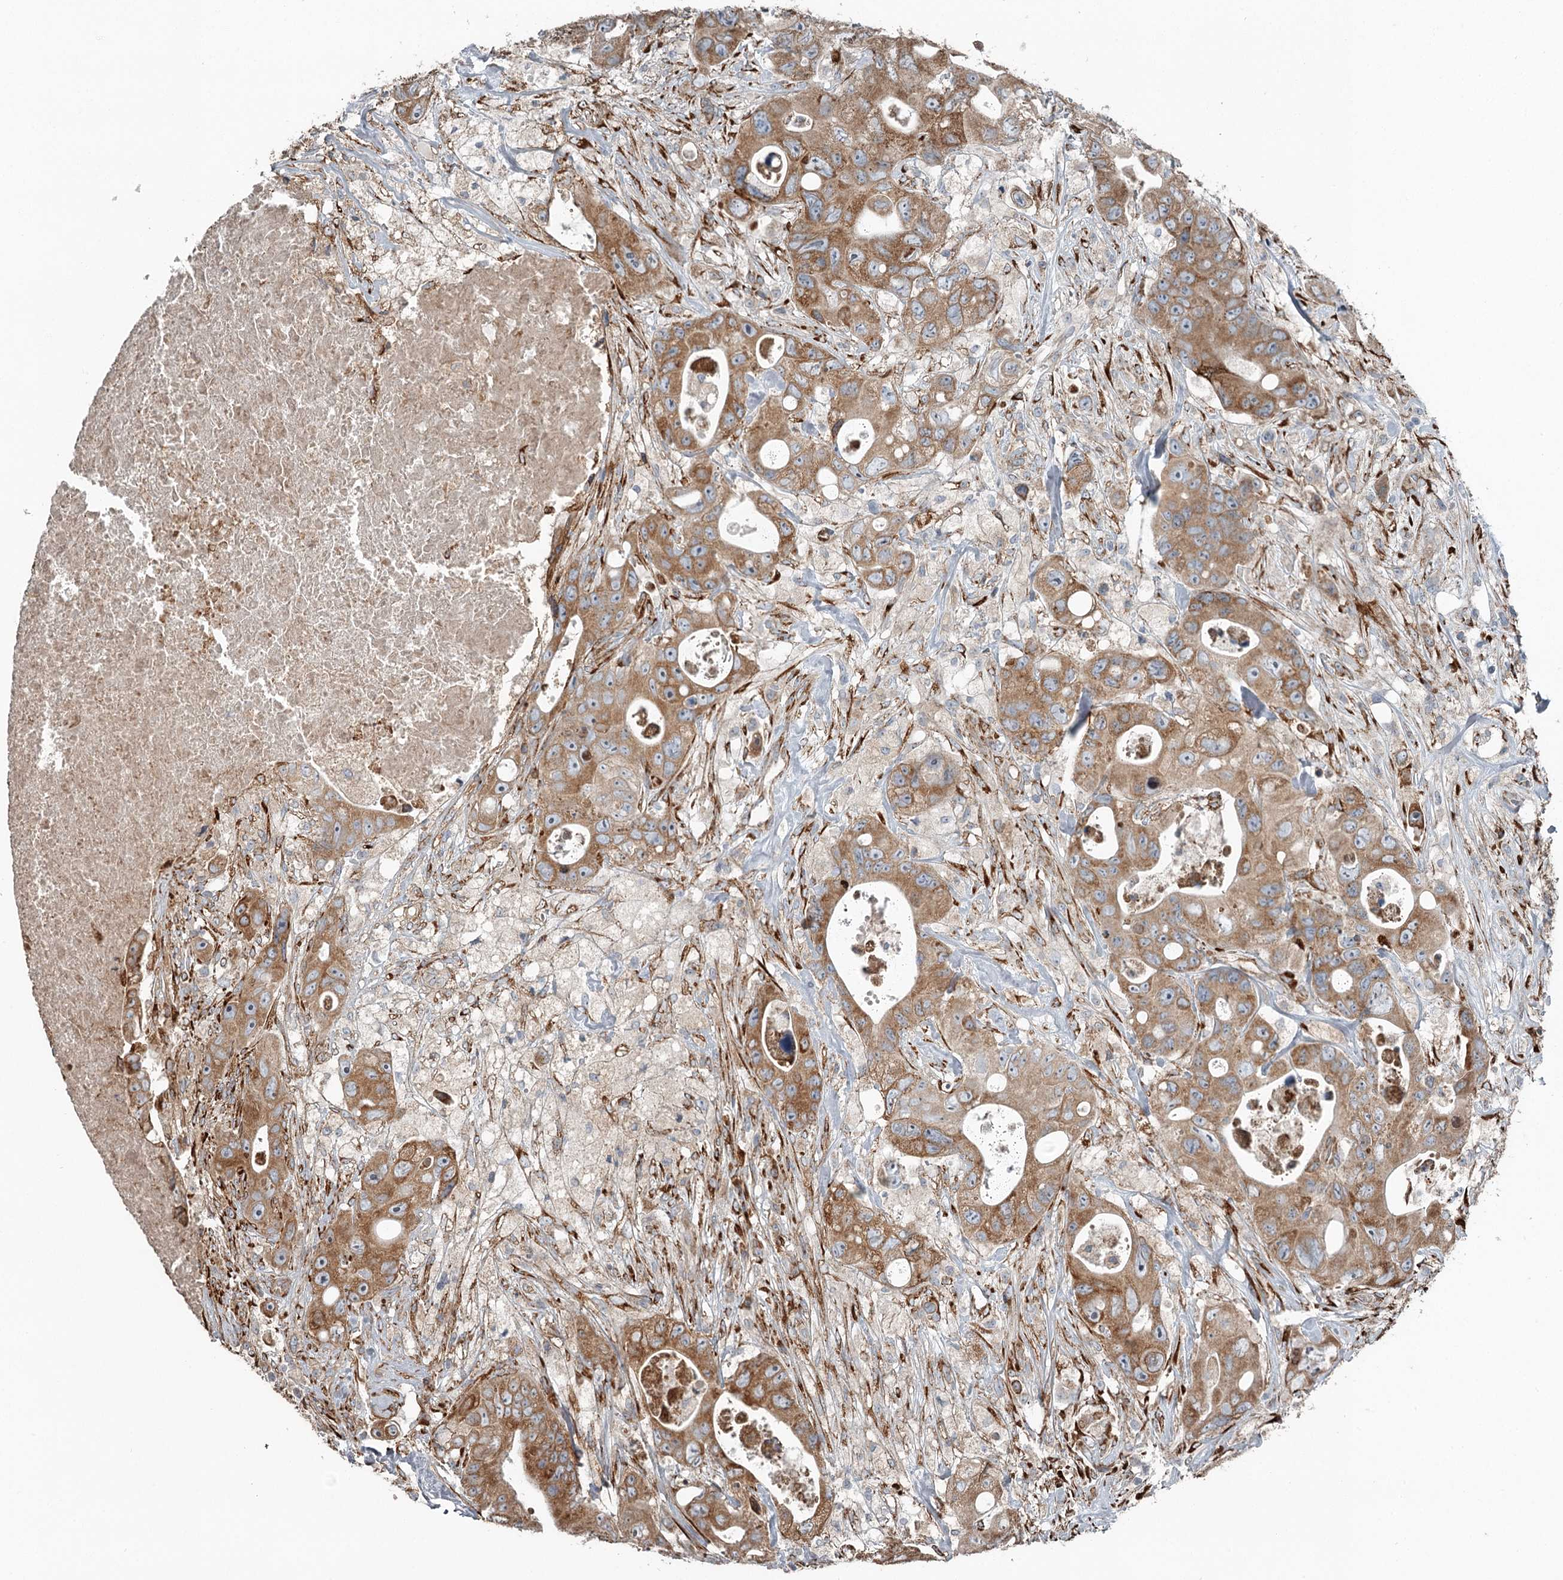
{"staining": {"intensity": "moderate", "quantity": ">75%", "location": "cytoplasmic/membranous"}, "tissue": "colorectal cancer", "cell_type": "Tumor cells", "image_type": "cancer", "snomed": [{"axis": "morphology", "description": "Adenocarcinoma, NOS"}, {"axis": "topography", "description": "Colon"}], "caption": "Immunohistochemical staining of colorectal cancer displays moderate cytoplasmic/membranous protein staining in approximately >75% of tumor cells. Nuclei are stained in blue.", "gene": "RASSF8", "patient": {"sex": "female", "age": 46}}